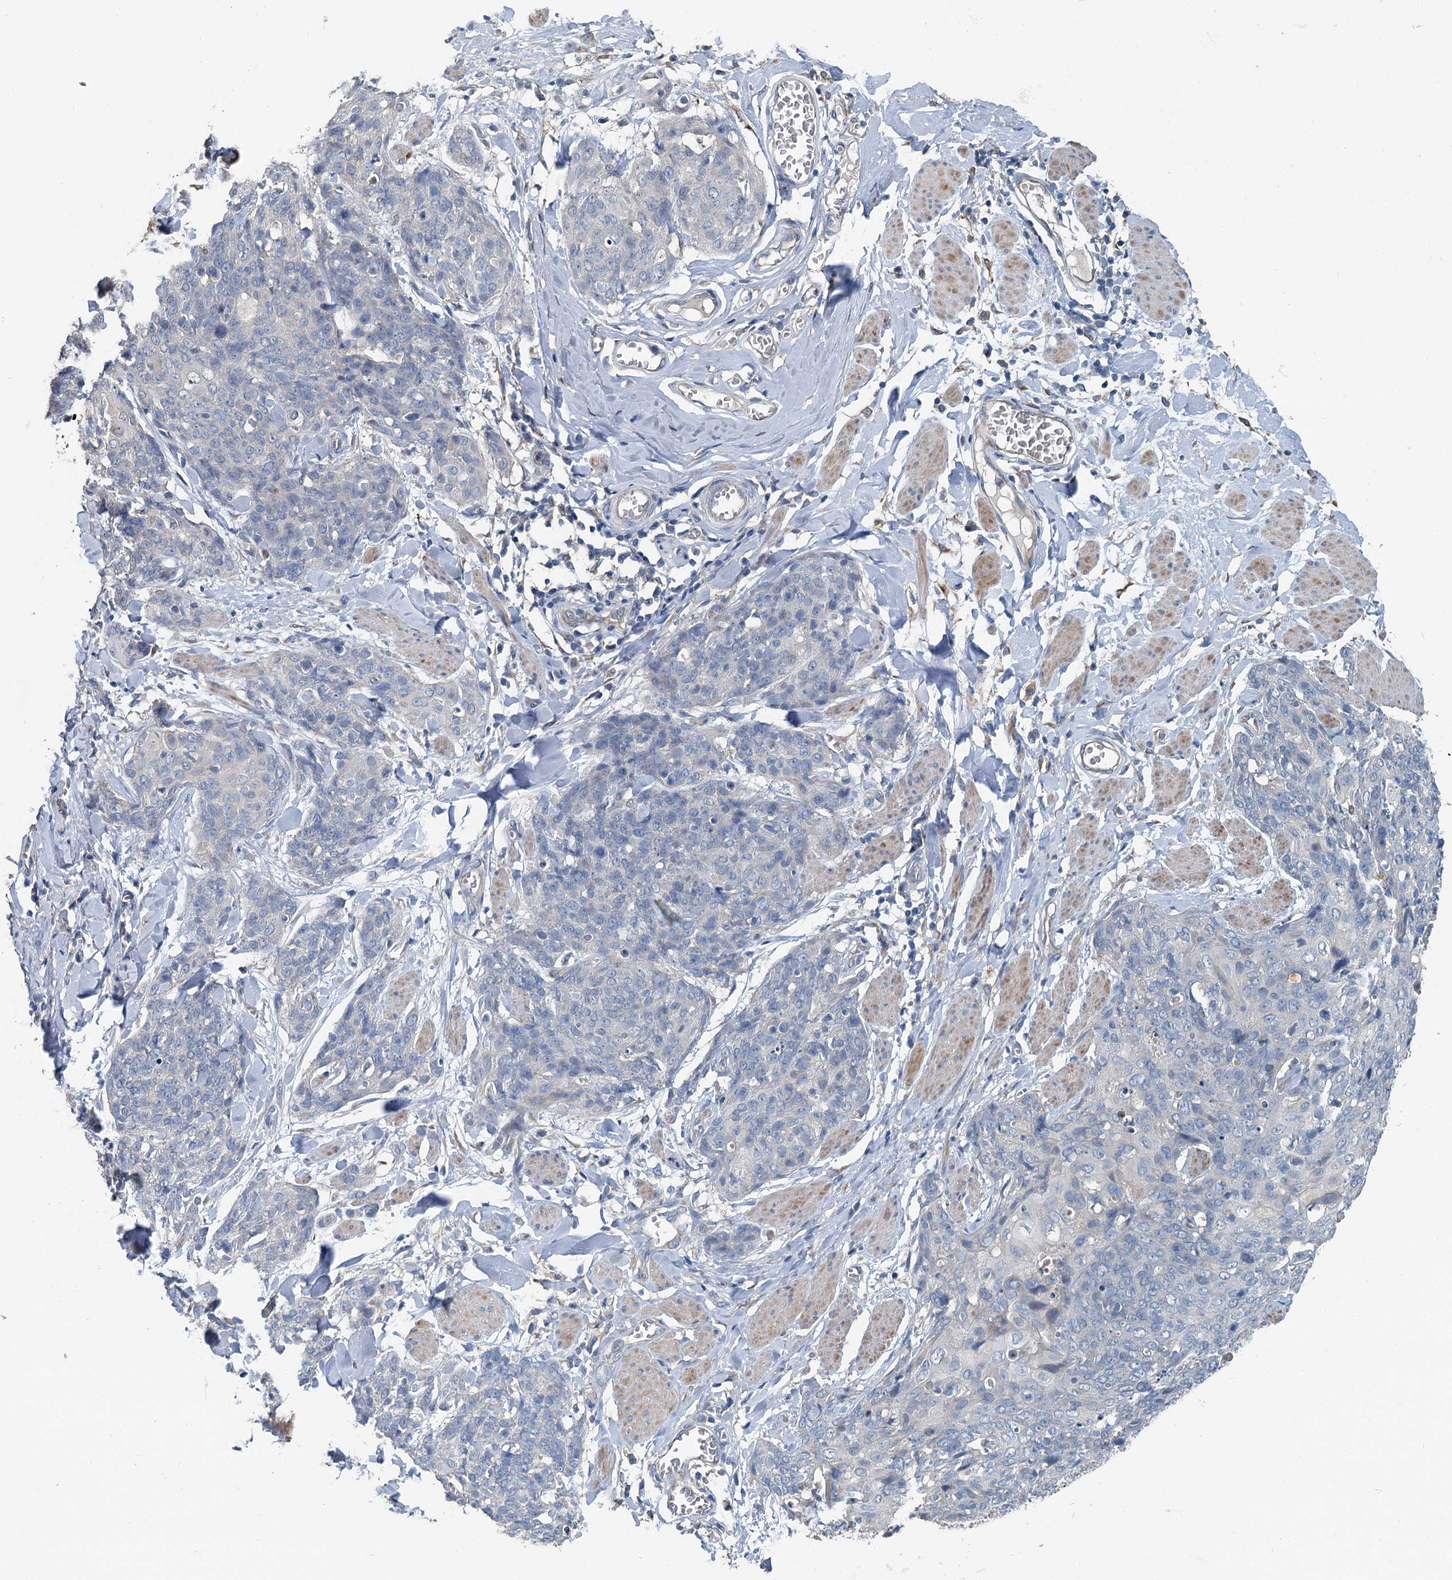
{"staining": {"intensity": "negative", "quantity": "none", "location": "none"}, "tissue": "skin cancer", "cell_type": "Tumor cells", "image_type": "cancer", "snomed": [{"axis": "morphology", "description": "Squamous cell carcinoma, NOS"}, {"axis": "topography", "description": "Skin"}, {"axis": "topography", "description": "Vulva"}], "caption": "This is a photomicrograph of immunohistochemistry staining of skin cancer, which shows no expression in tumor cells. Brightfield microscopy of immunohistochemistry (IHC) stained with DAB (brown) and hematoxylin (blue), captured at high magnification.", "gene": "C6orf120", "patient": {"sex": "female", "age": 85}}